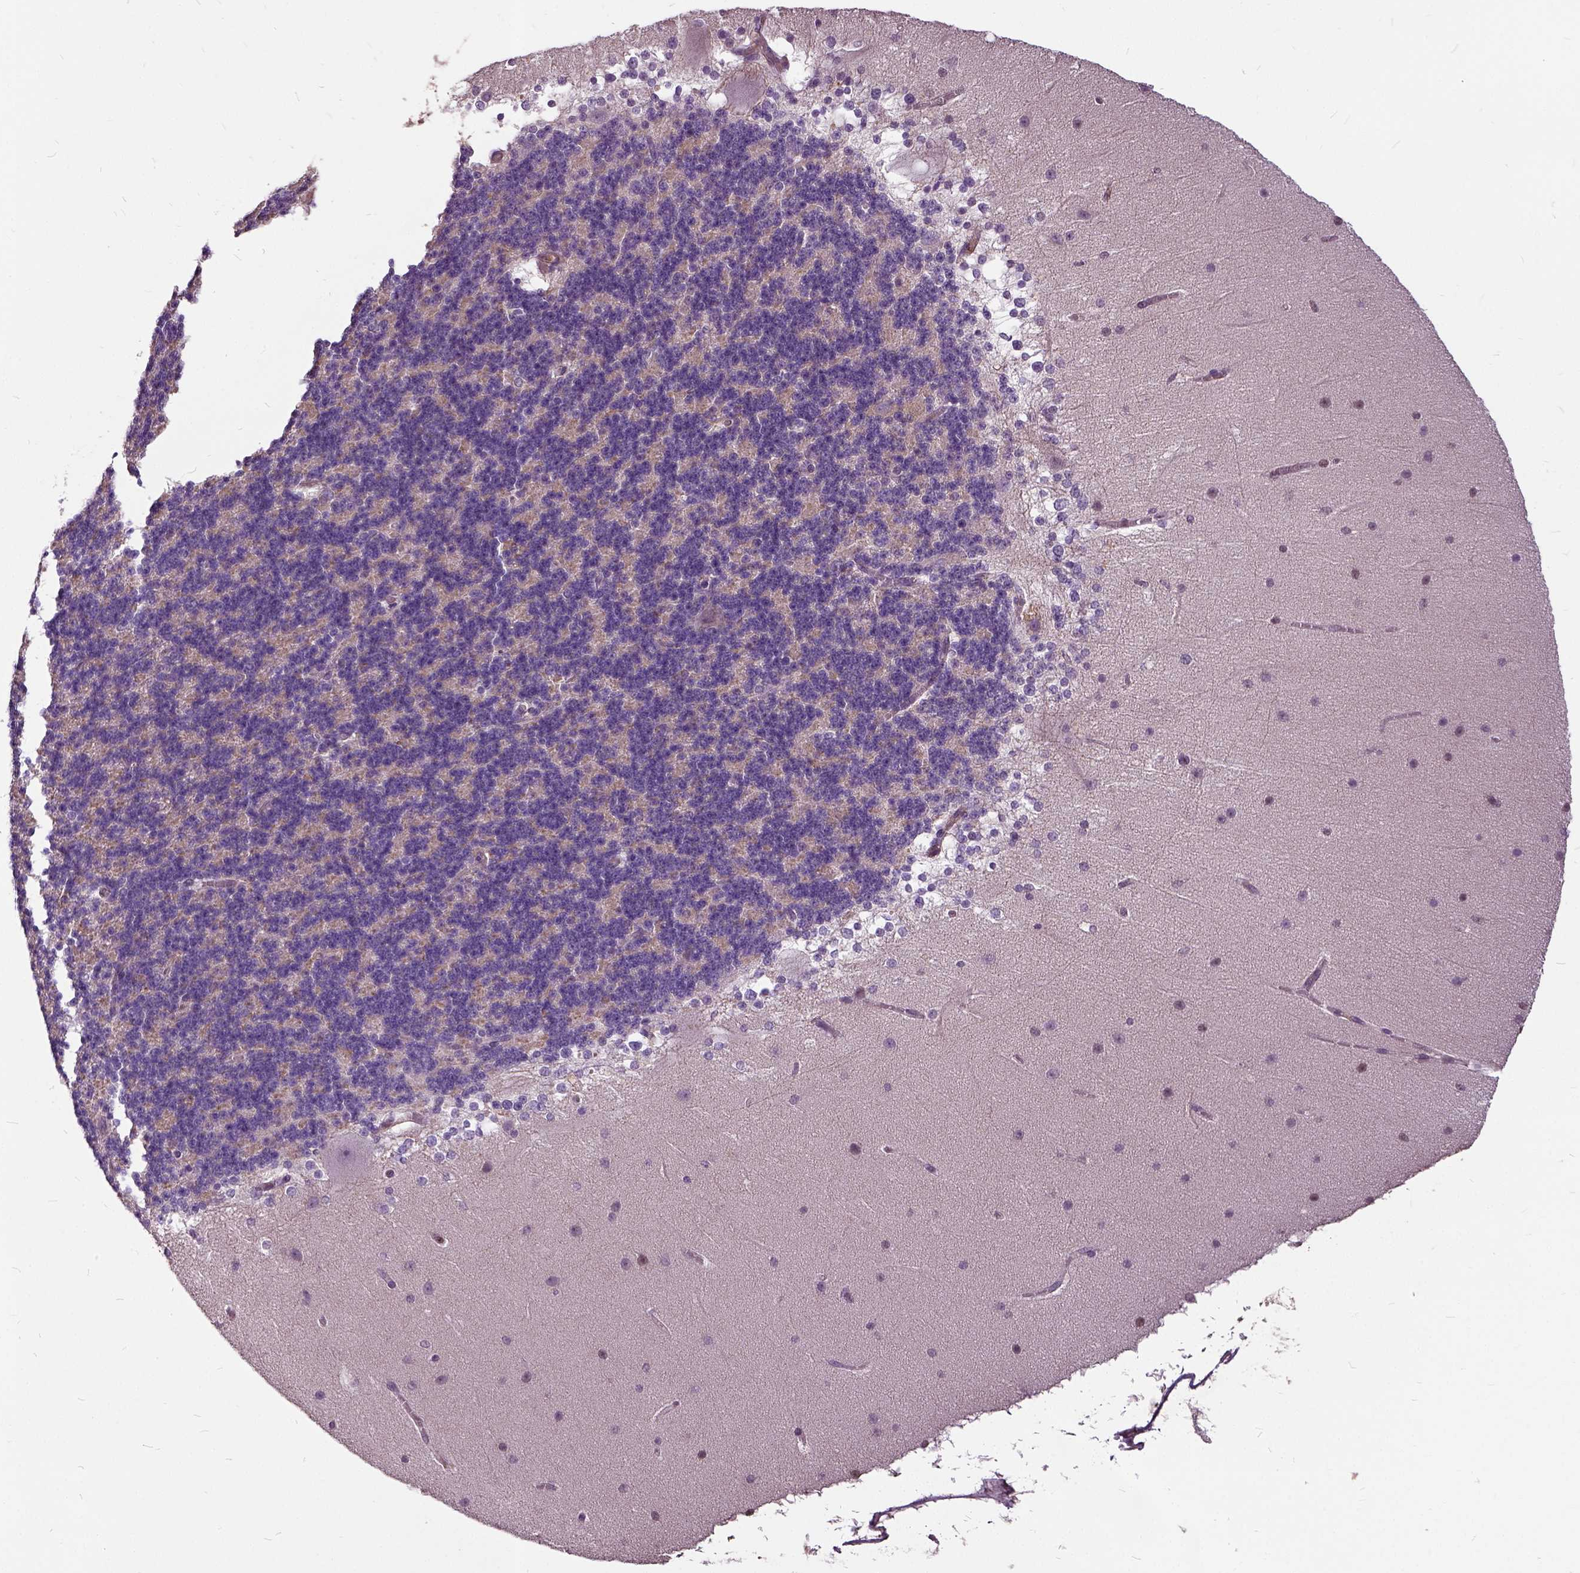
{"staining": {"intensity": "negative", "quantity": "none", "location": "none"}, "tissue": "cerebellum", "cell_type": "Cells in granular layer", "image_type": "normal", "snomed": [{"axis": "morphology", "description": "Normal tissue, NOS"}, {"axis": "topography", "description": "Cerebellum"}], "caption": "High magnification brightfield microscopy of normal cerebellum stained with DAB (3,3'-diaminobenzidine) (brown) and counterstained with hematoxylin (blue): cells in granular layer show no significant staining.", "gene": "ILRUN", "patient": {"sex": "female", "age": 19}}